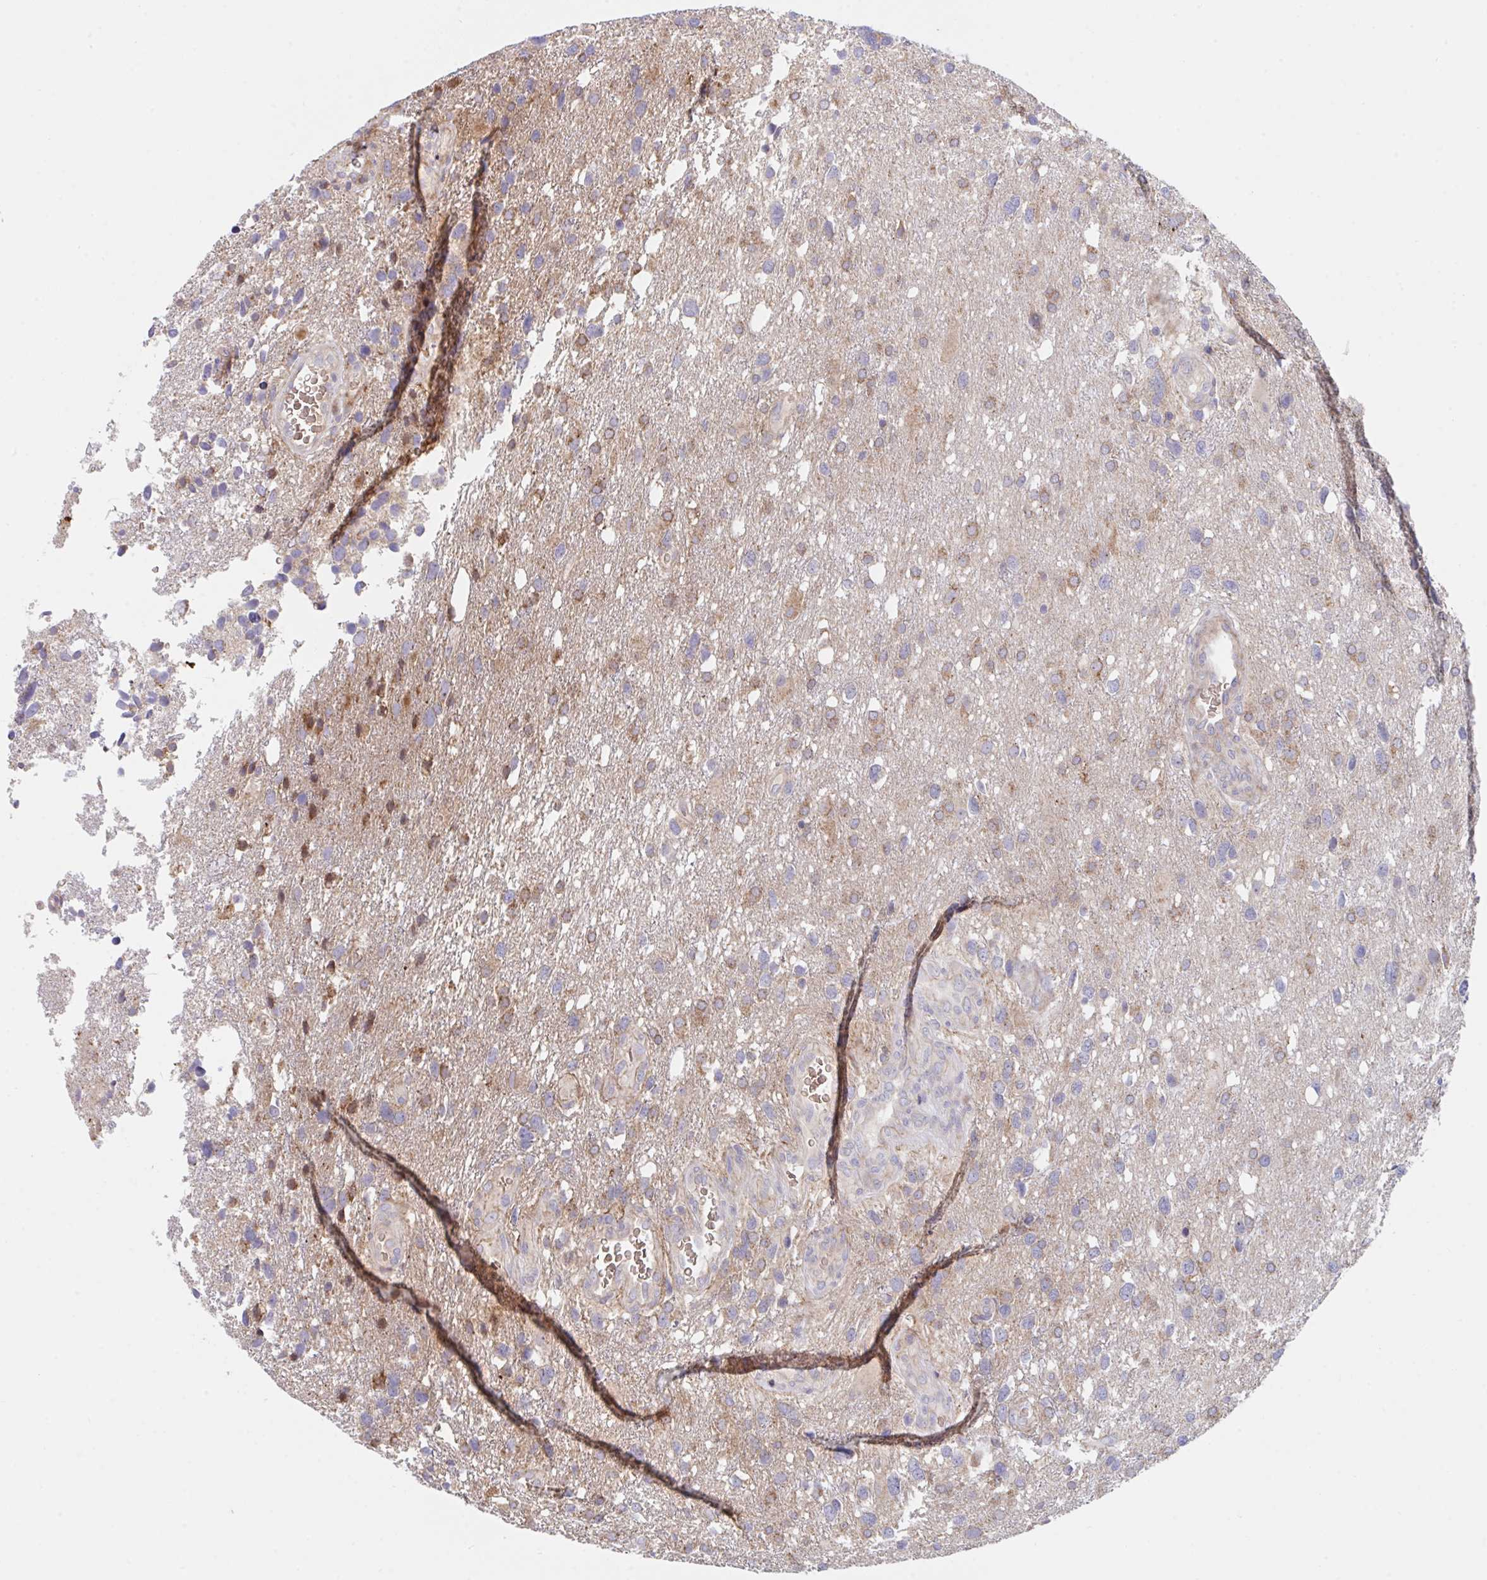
{"staining": {"intensity": "weak", "quantity": "25%-75%", "location": "cytoplasmic/membranous"}, "tissue": "glioma", "cell_type": "Tumor cells", "image_type": "cancer", "snomed": [{"axis": "morphology", "description": "Glioma, malignant, High grade"}, {"axis": "topography", "description": "Brain"}], "caption": "There is low levels of weak cytoplasmic/membranous positivity in tumor cells of high-grade glioma (malignant), as demonstrated by immunohistochemical staining (brown color).", "gene": "TNFSF4", "patient": {"sex": "female", "age": 58}}